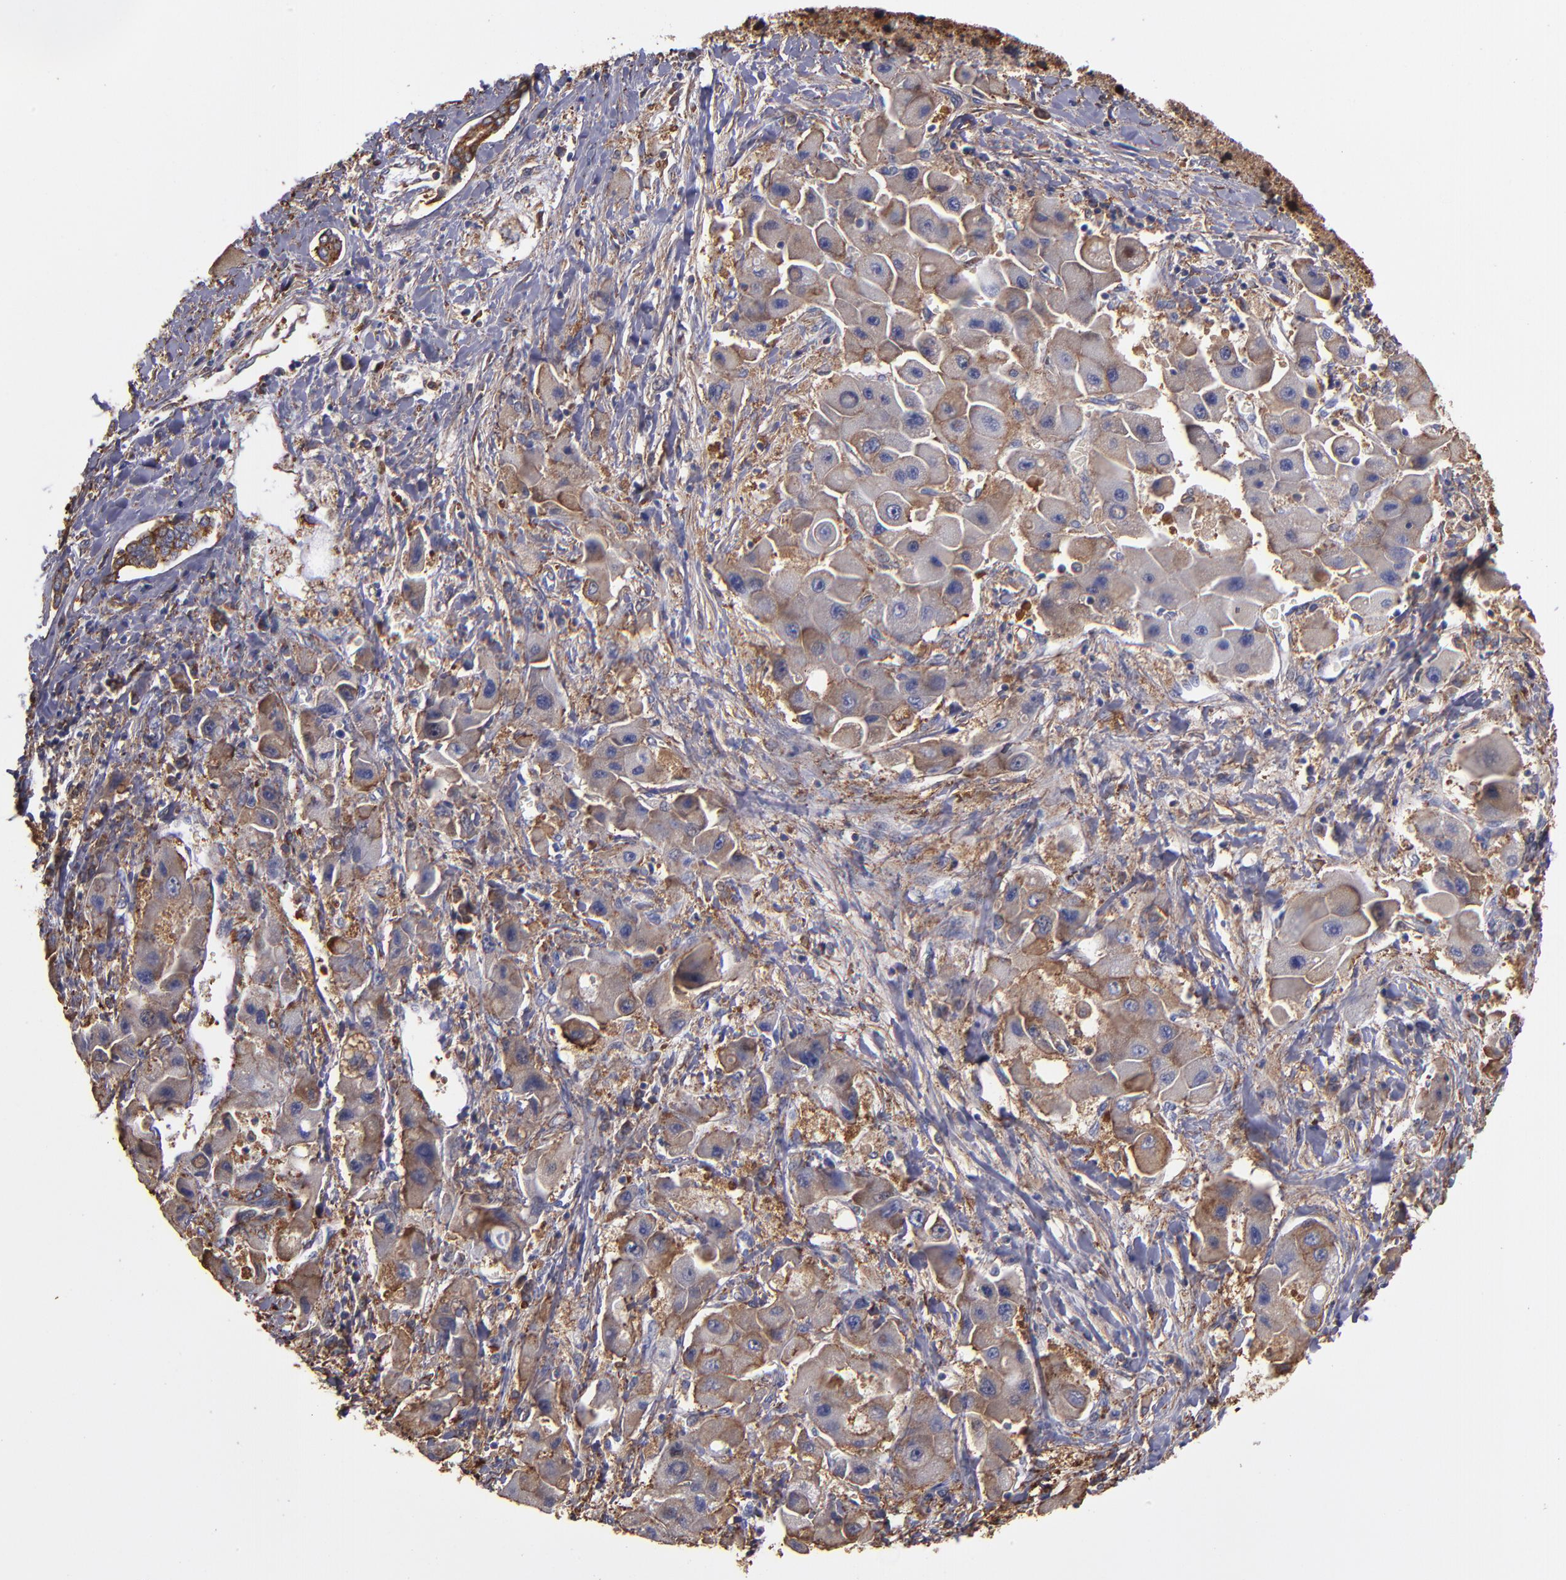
{"staining": {"intensity": "weak", "quantity": "<25%", "location": "cytoplasmic/membranous"}, "tissue": "liver cancer", "cell_type": "Tumor cells", "image_type": "cancer", "snomed": [{"axis": "morphology", "description": "Carcinoma, Hepatocellular, NOS"}, {"axis": "topography", "description": "Liver"}], "caption": "Tumor cells show no significant staining in liver cancer.", "gene": "MVP", "patient": {"sex": "male", "age": 24}}